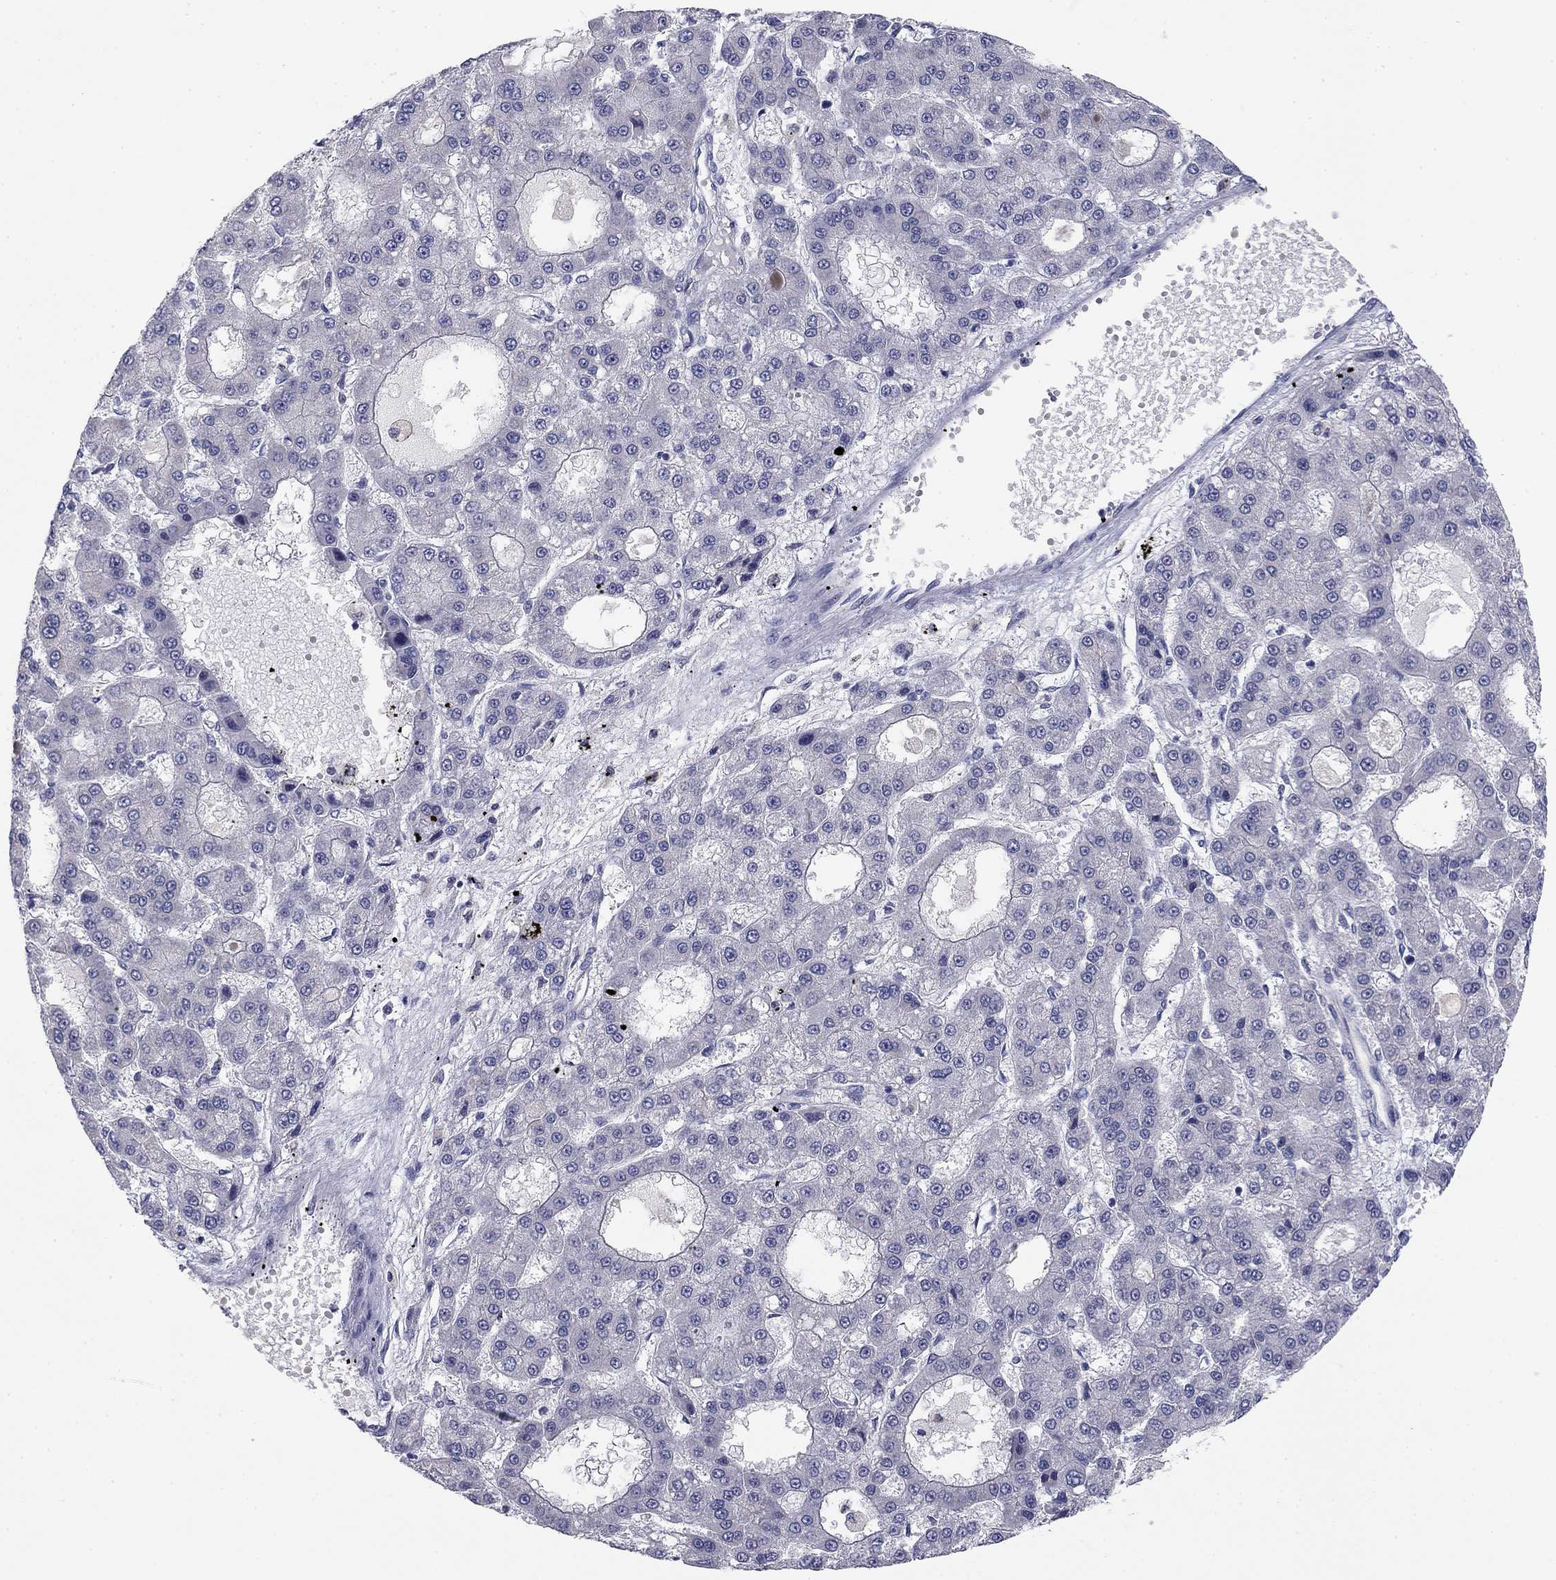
{"staining": {"intensity": "negative", "quantity": "none", "location": "none"}, "tissue": "liver cancer", "cell_type": "Tumor cells", "image_type": "cancer", "snomed": [{"axis": "morphology", "description": "Carcinoma, Hepatocellular, NOS"}, {"axis": "topography", "description": "Liver"}], "caption": "Liver cancer stained for a protein using IHC shows no positivity tumor cells.", "gene": "SEPTIN3", "patient": {"sex": "male", "age": 70}}